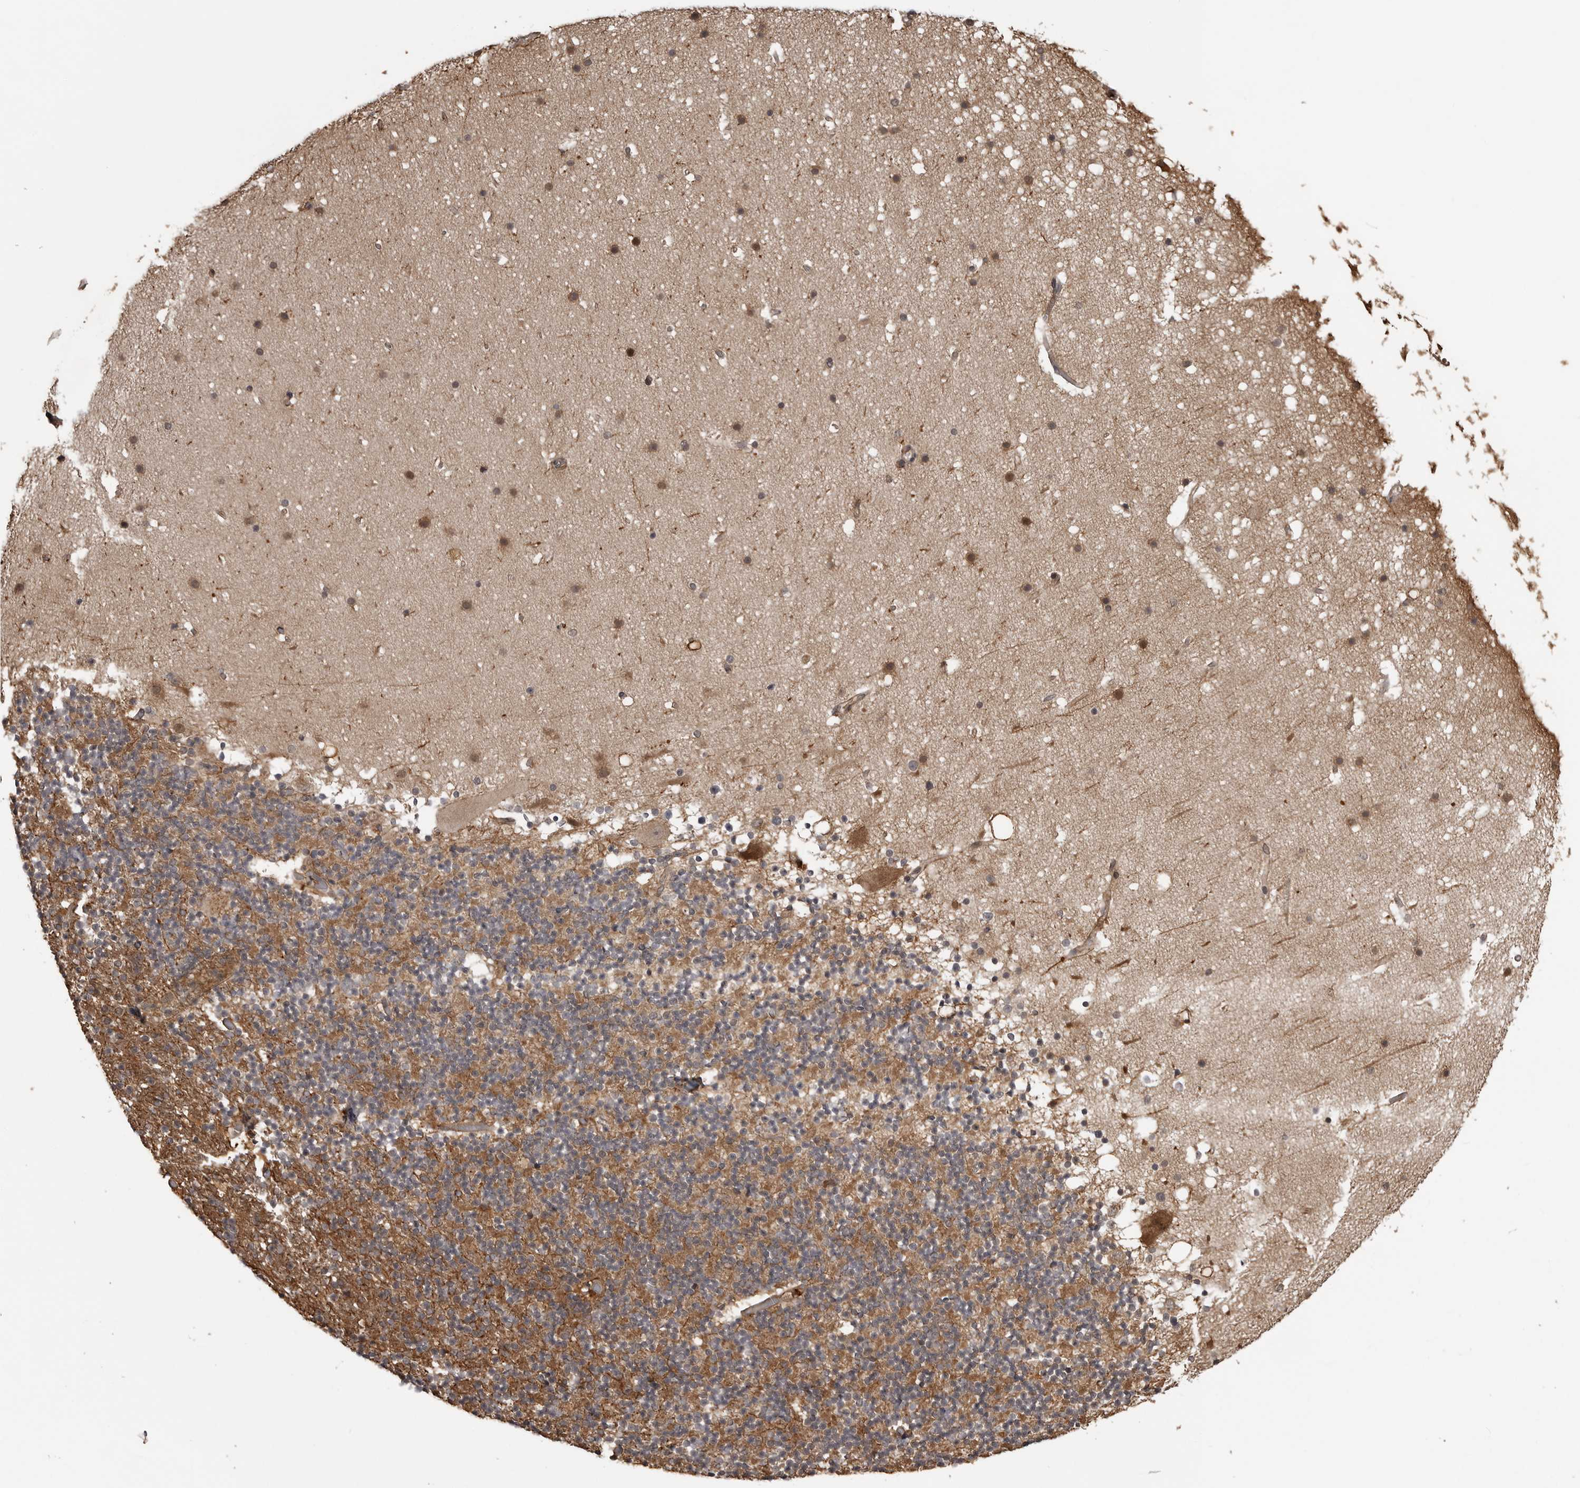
{"staining": {"intensity": "moderate", "quantity": ">75%", "location": "cytoplasmic/membranous"}, "tissue": "cerebellum", "cell_type": "Cells in granular layer", "image_type": "normal", "snomed": [{"axis": "morphology", "description": "Normal tissue, NOS"}, {"axis": "topography", "description": "Cerebellum"}], "caption": "Immunohistochemical staining of normal human cerebellum shows moderate cytoplasmic/membranous protein staining in approximately >75% of cells in granular layer.", "gene": "AKAP7", "patient": {"sex": "male", "age": 57}}